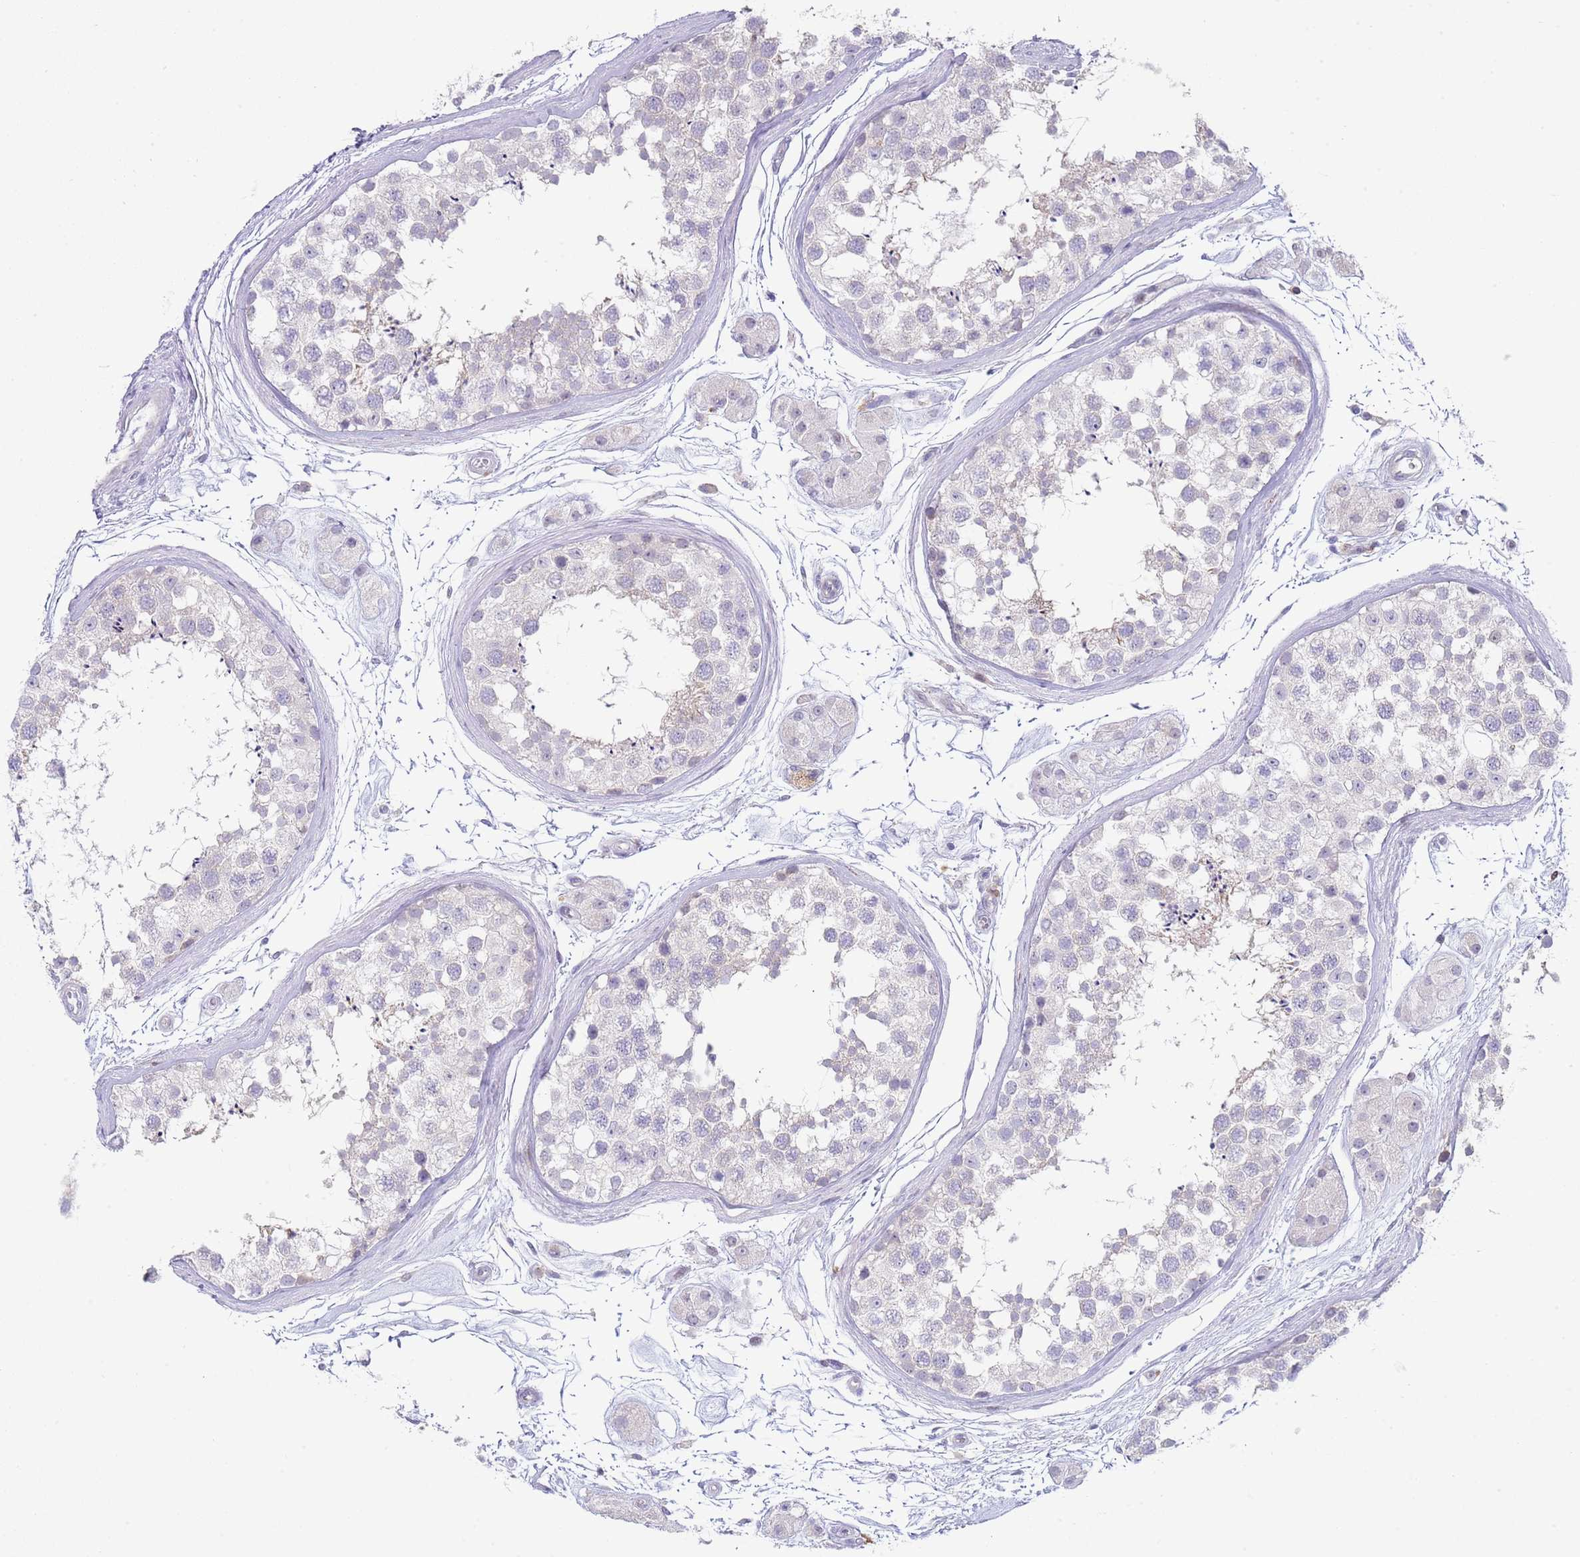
{"staining": {"intensity": "negative", "quantity": "none", "location": "none"}, "tissue": "testis", "cell_type": "Cells in seminiferous ducts", "image_type": "normal", "snomed": [{"axis": "morphology", "description": "Normal tissue, NOS"}, {"axis": "topography", "description": "Testis"}], "caption": "Protein analysis of normal testis demonstrates no significant staining in cells in seminiferous ducts. (Stains: DAB immunohistochemistry with hematoxylin counter stain, Microscopy: brightfield microscopy at high magnification).", "gene": "LPXN", "patient": {"sex": "male", "age": 56}}